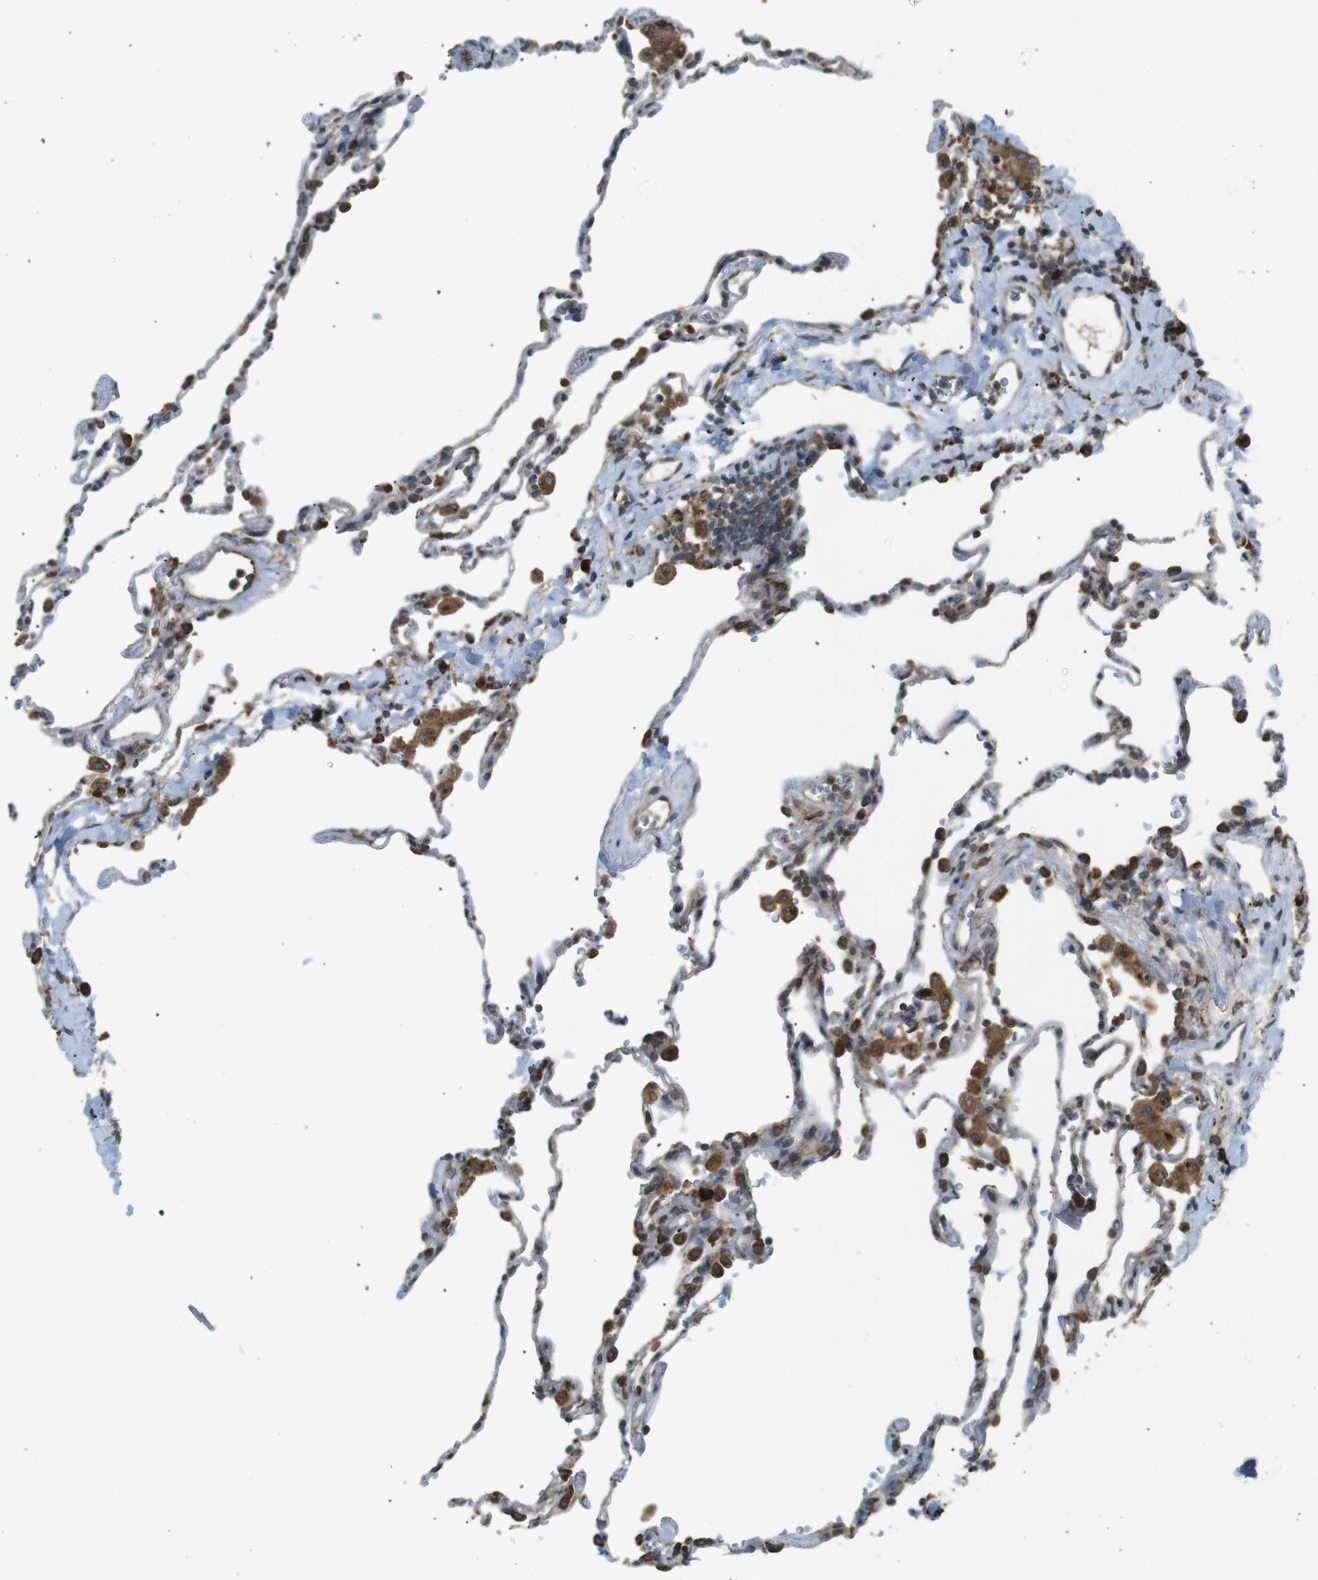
{"staining": {"intensity": "moderate", "quantity": "<25%", "location": "cytoplasmic/membranous"}, "tissue": "lung", "cell_type": "Alveolar cells", "image_type": "normal", "snomed": [{"axis": "morphology", "description": "Normal tissue, NOS"}, {"axis": "topography", "description": "Lung"}], "caption": "Moderate cytoplasmic/membranous protein expression is present in about <25% of alveolar cells in lung. Immunohistochemistry stains the protein in brown and the nuclei are stained blue.", "gene": "TMED4", "patient": {"sex": "male", "age": 59}}